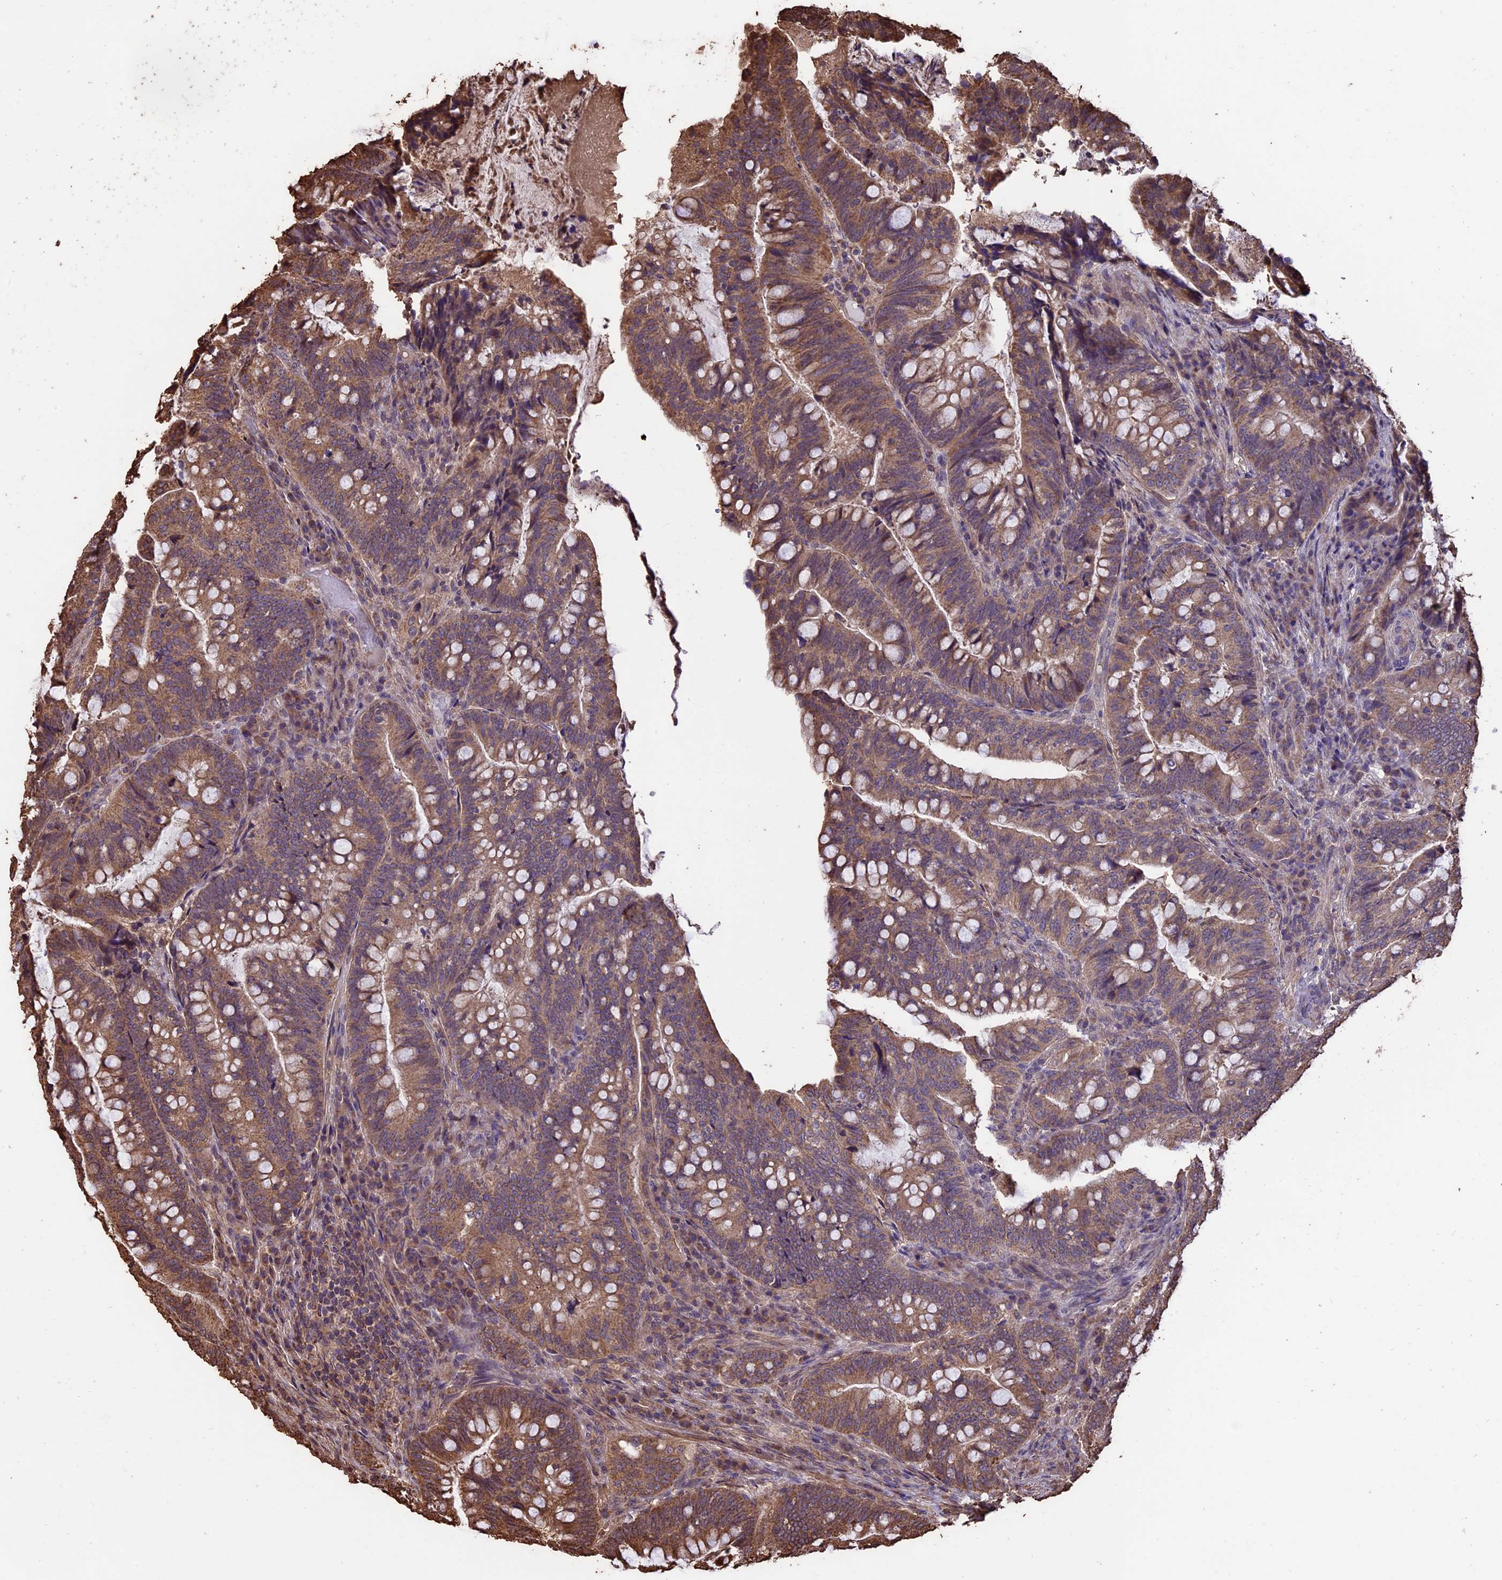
{"staining": {"intensity": "moderate", "quantity": ">75%", "location": "cytoplasmic/membranous"}, "tissue": "colorectal cancer", "cell_type": "Tumor cells", "image_type": "cancer", "snomed": [{"axis": "morphology", "description": "Adenocarcinoma, NOS"}, {"axis": "topography", "description": "Colon"}], "caption": "Immunohistochemistry (IHC) of human adenocarcinoma (colorectal) exhibits medium levels of moderate cytoplasmic/membranous positivity in approximately >75% of tumor cells.", "gene": "PGPEP1L", "patient": {"sex": "female", "age": 66}}